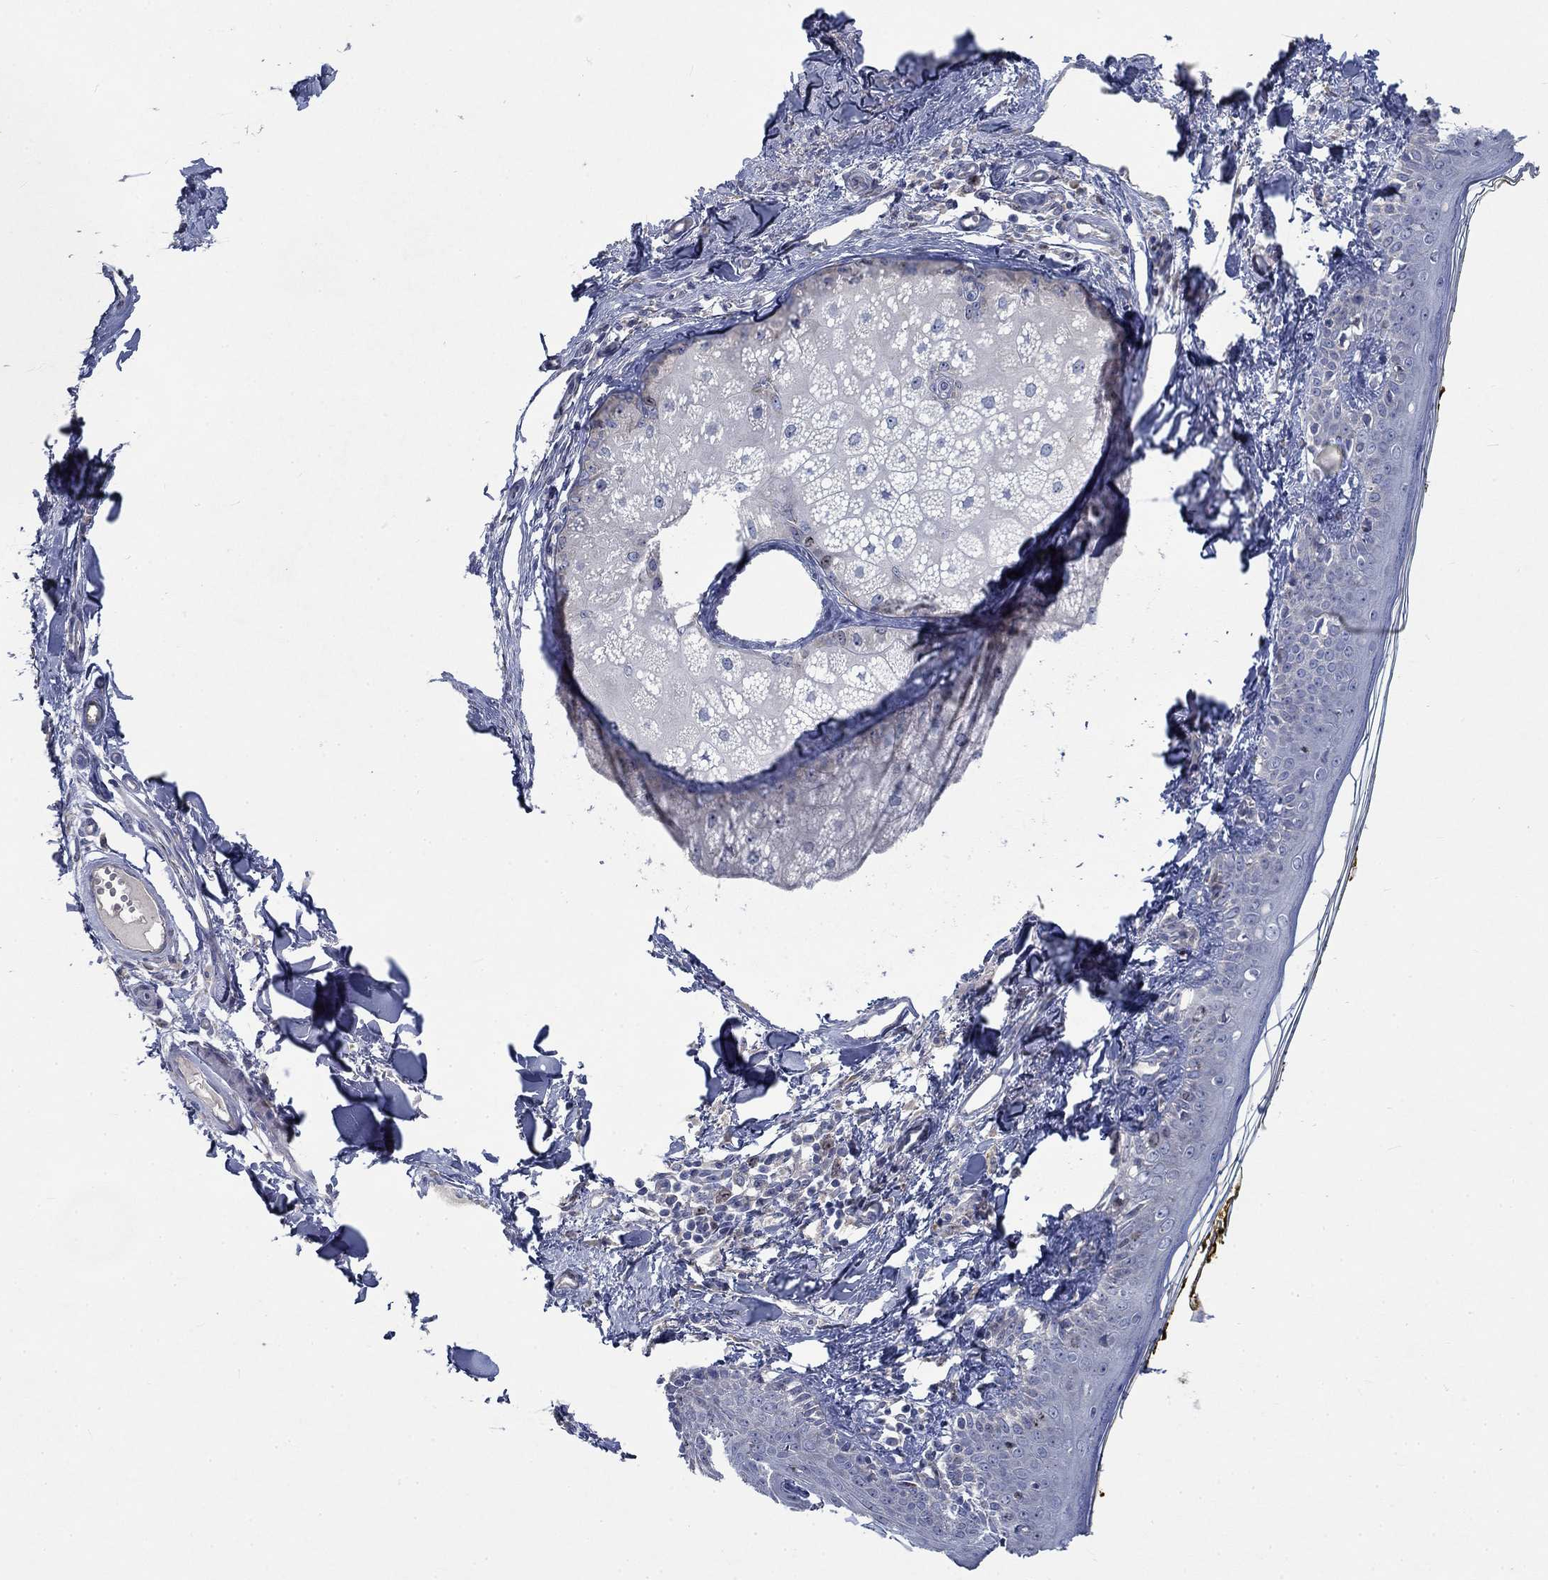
{"staining": {"intensity": "negative", "quantity": "none", "location": "none"}, "tissue": "skin", "cell_type": "Fibroblasts", "image_type": "normal", "snomed": [{"axis": "morphology", "description": "Normal tissue, NOS"}, {"axis": "topography", "description": "Skin"}], "caption": "DAB immunohistochemical staining of benign skin exhibits no significant expression in fibroblasts. (DAB IHC visualized using brightfield microscopy, high magnification).", "gene": "MMP24", "patient": {"sex": "male", "age": 76}}